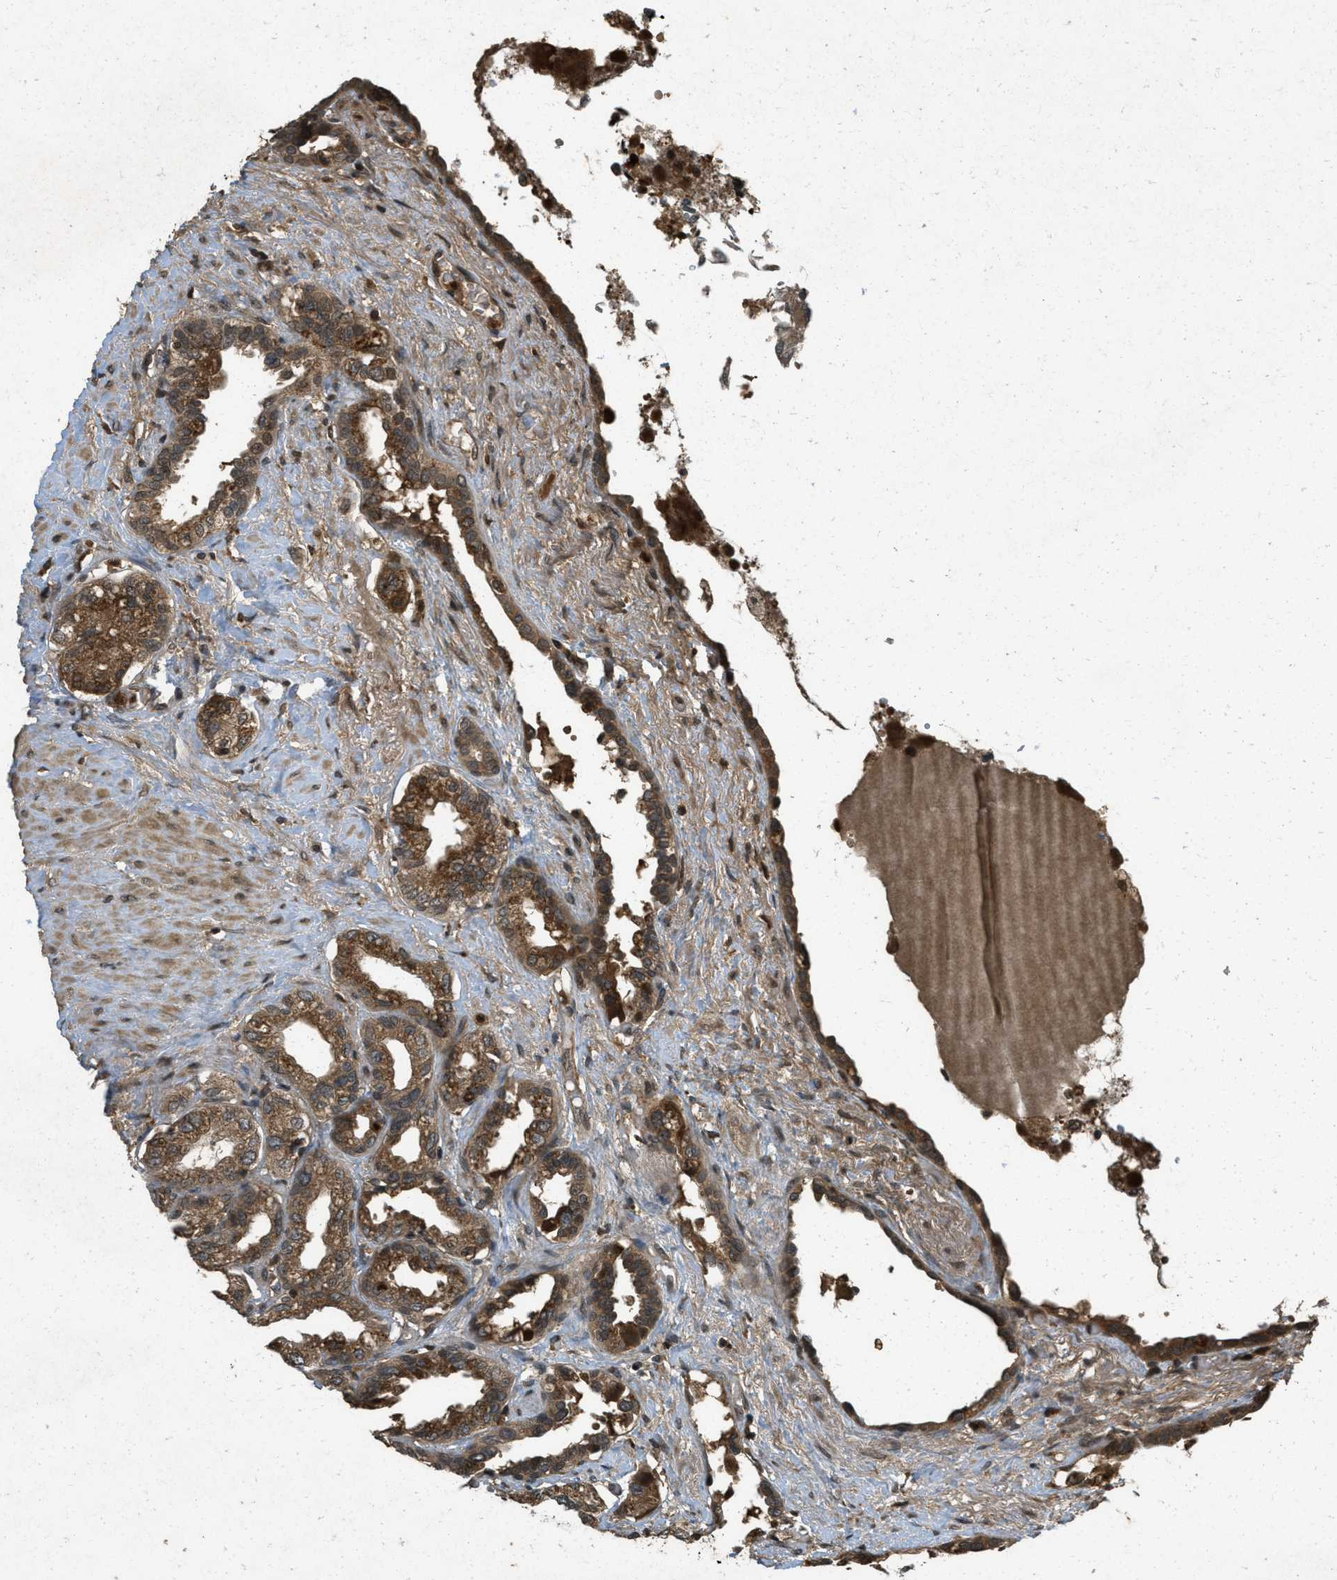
{"staining": {"intensity": "moderate", "quantity": ">75%", "location": "cytoplasmic/membranous"}, "tissue": "seminal vesicle", "cell_type": "Glandular cells", "image_type": "normal", "snomed": [{"axis": "morphology", "description": "Normal tissue, NOS"}, {"axis": "topography", "description": "Seminal veicle"}], "caption": "Glandular cells display medium levels of moderate cytoplasmic/membranous expression in about >75% of cells in normal human seminal vesicle. The protein is stained brown, and the nuclei are stained in blue (DAB (3,3'-diaminobenzidine) IHC with brightfield microscopy, high magnification).", "gene": "ATG7", "patient": {"sex": "male", "age": 61}}